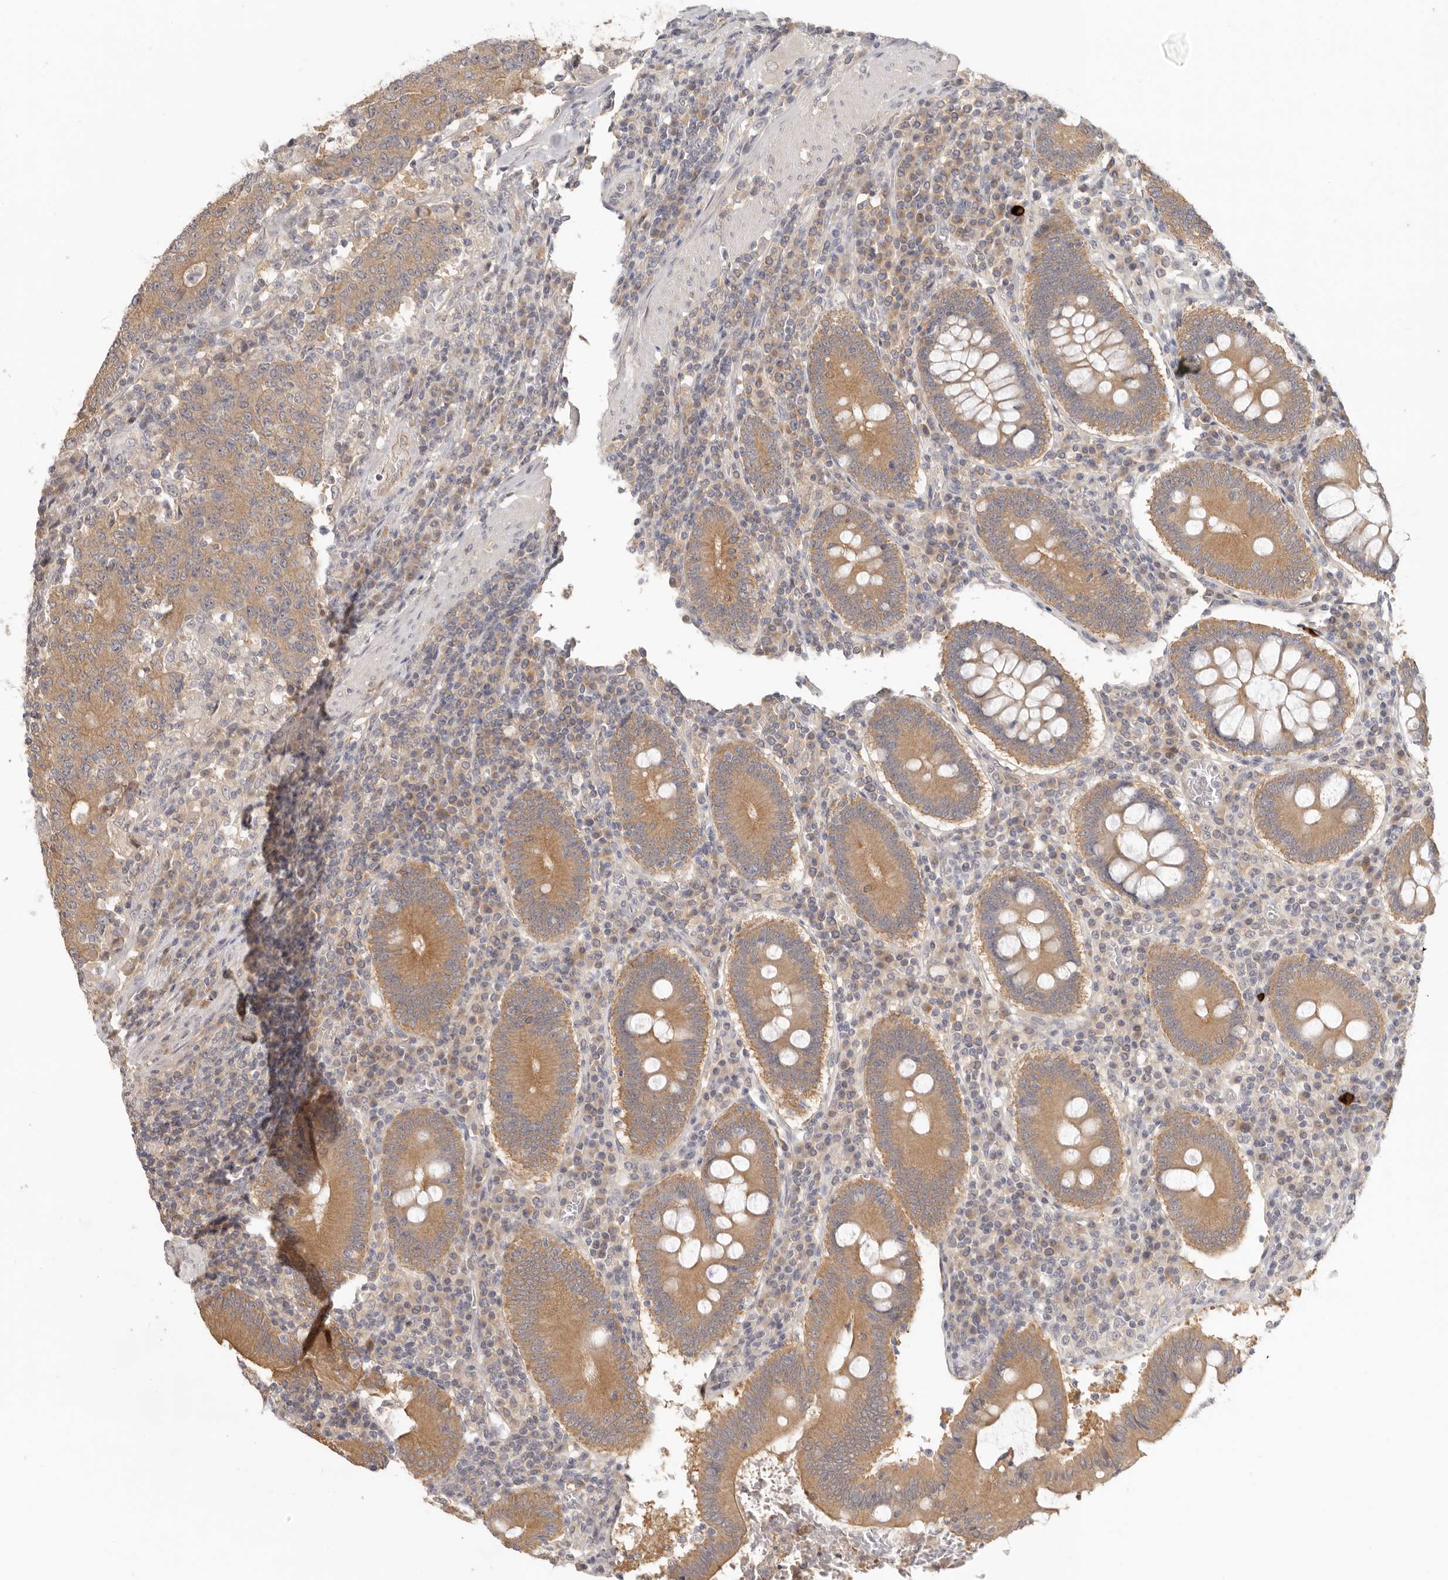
{"staining": {"intensity": "moderate", "quantity": ">75%", "location": "cytoplasmic/membranous"}, "tissue": "colorectal cancer", "cell_type": "Tumor cells", "image_type": "cancer", "snomed": [{"axis": "morphology", "description": "Adenocarcinoma, NOS"}, {"axis": "topography", "description": "Colon"}], "caption": "Immunohistochemistry (DAB) staining of colorectal adenocarcinoma demonstrates moderate cytoplasmic/membranous protein expression in about >75% of tumor cells.", "gene": "AHDC1", "patient": {"sex": "female", "age": 75}}